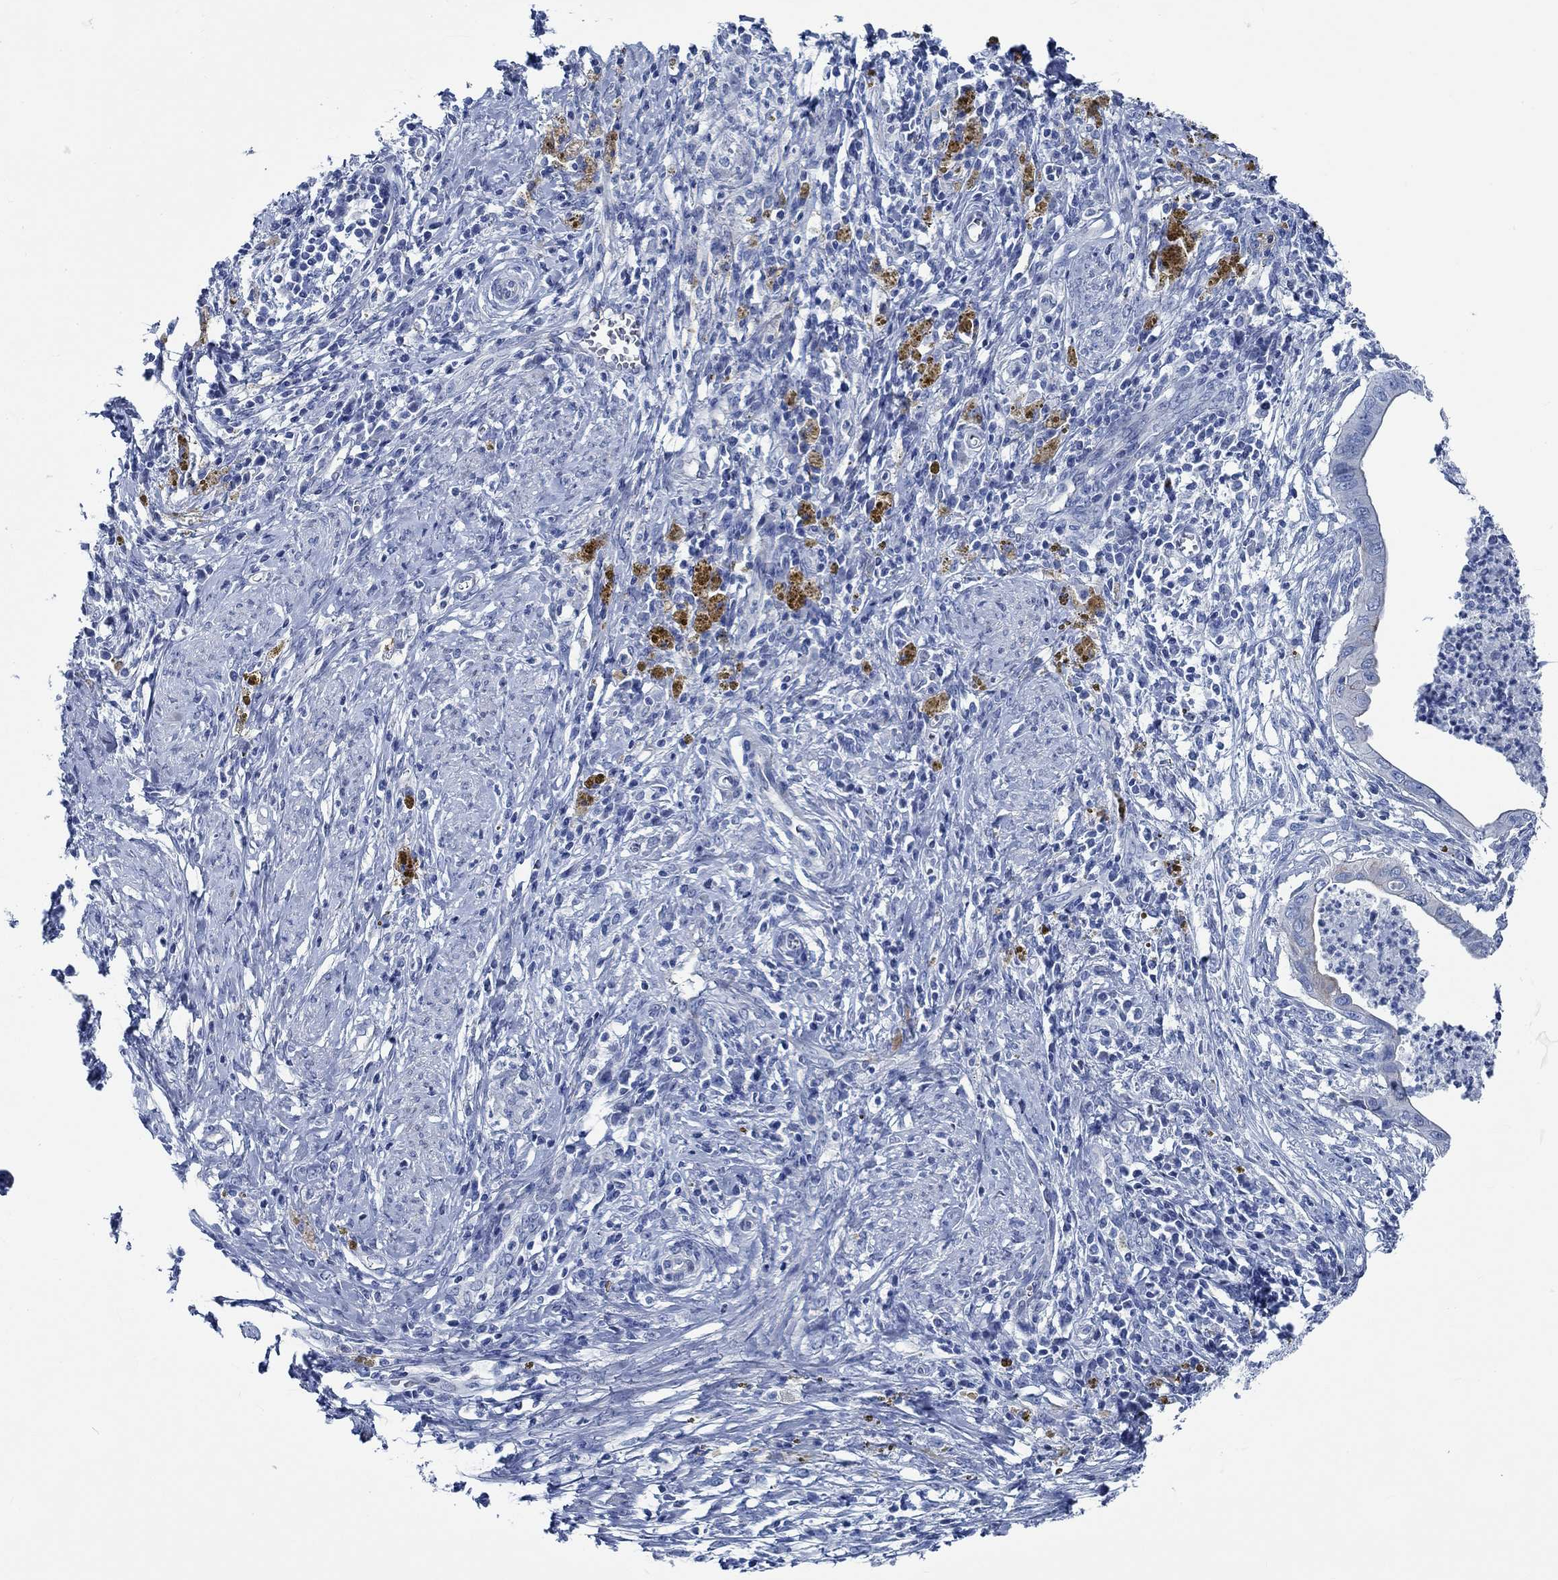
{"staining": {"intensity": "moderate", "quantity": "<25%", "location": "cytoplasmic/membranous"}, "tissue": "cervical cancer", "cell_type": "Tumor cells", "image_type": "cancer", "snomed": [{"axis": "morphology", "description": "Adenocarcinoma, NOS"}, {"axis": "topography", "description": "Cervix"}], "caption": "Immunohistochemistry micrograph of human adenocarcinoma (cervical) stained for a protein (brown), which shows low levels of moderate cytoplasmic/membranous positivity in about <25% of tumor cells.", "gene": "SVEP1", "patient": {"sex": "female", "age": 42}}